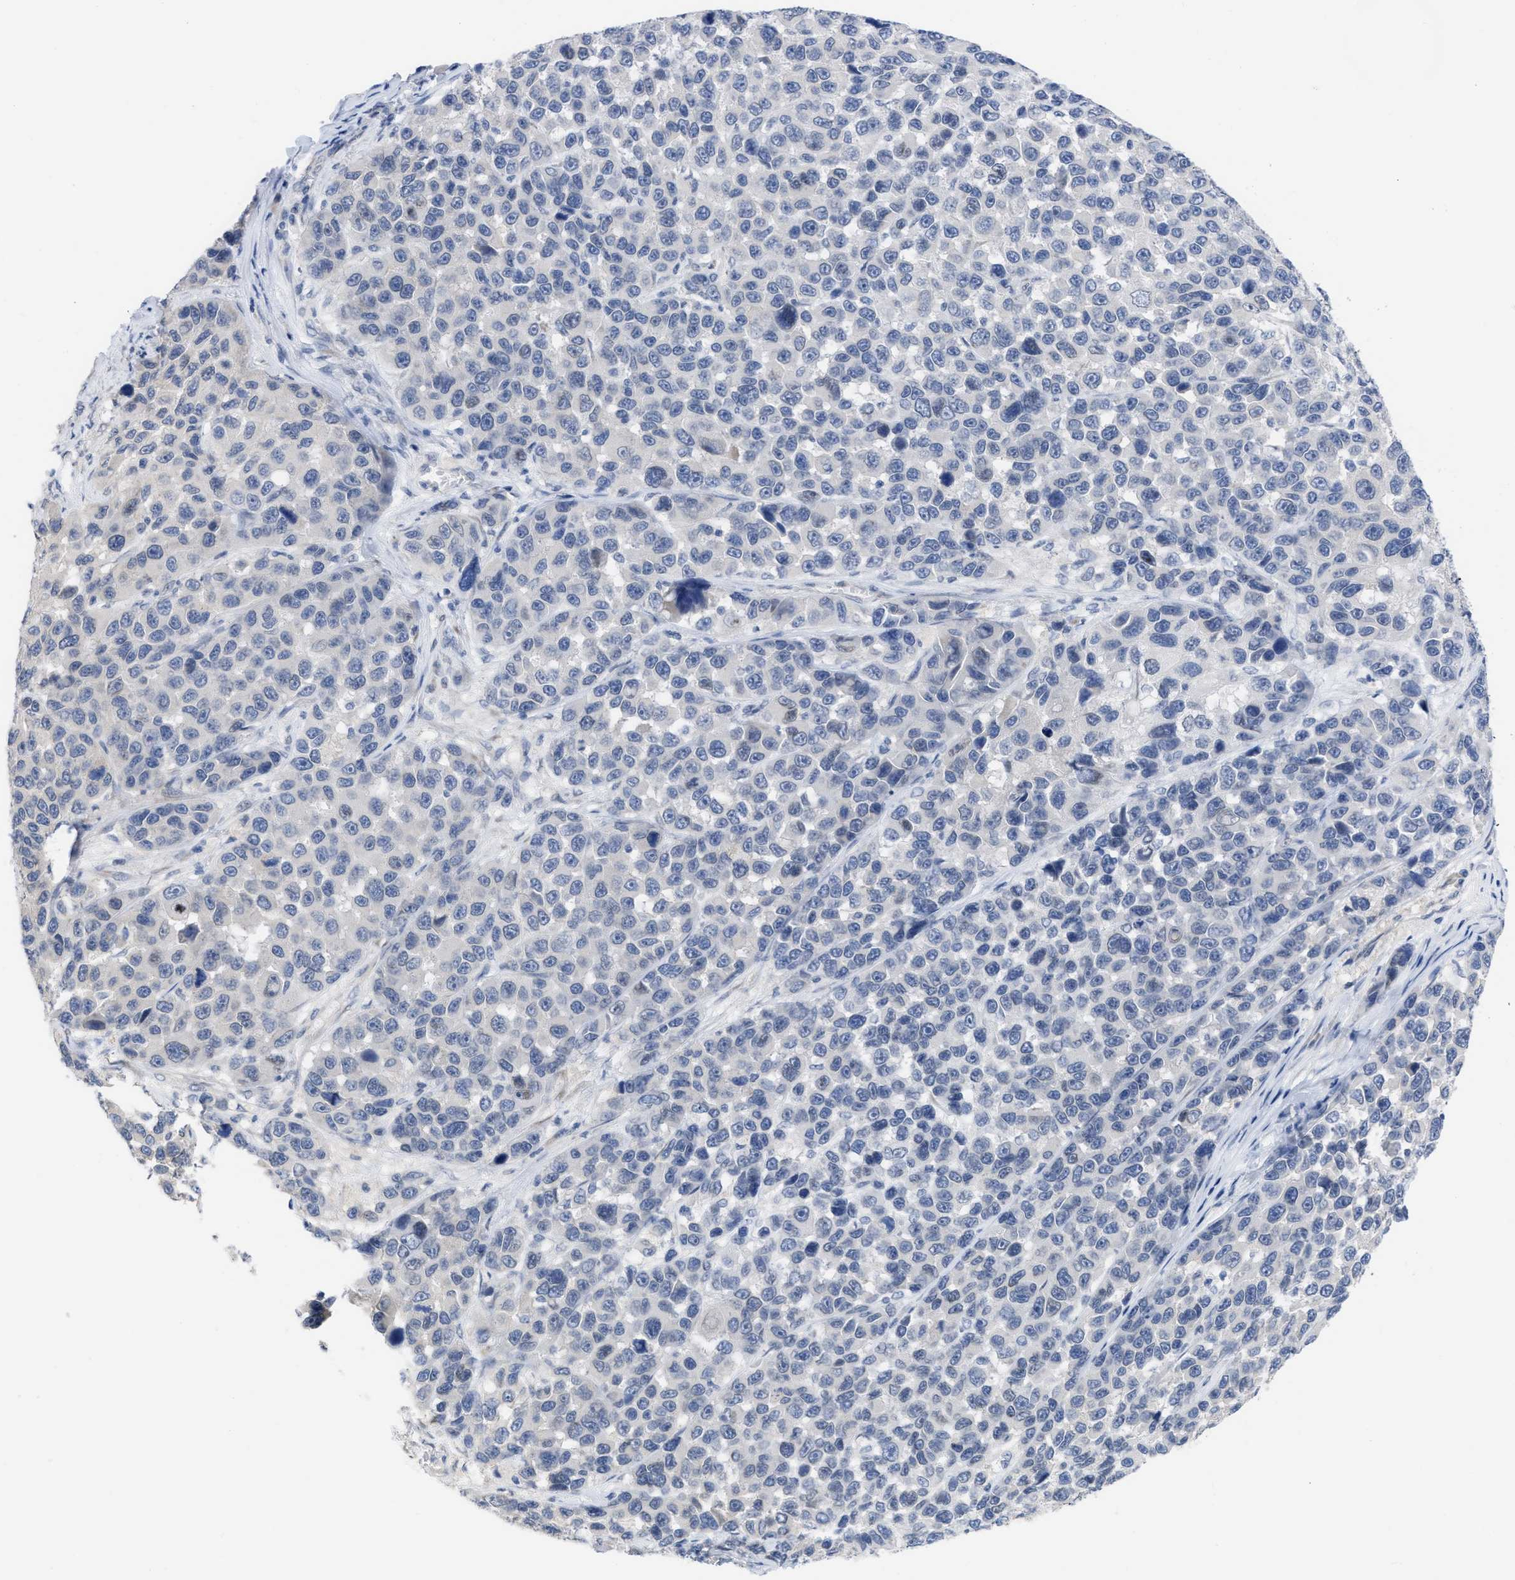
{"staining": {"intensity": "negative", "quantity": "none", "location": "none"}, "tissue": "melanoma", "cell_type": "Tumor cells", "image_type": "cancer", "snomed": [{"axis": "morphology", "description": "Malignant melanoma, NOS"}, {"axis": "topography", "description": "Skin"}], "caption": "The image reveals no staining of tumor cells in melanoma.", "gene": "ACKR1", "patient": {"sex": "male", "age": 53}}